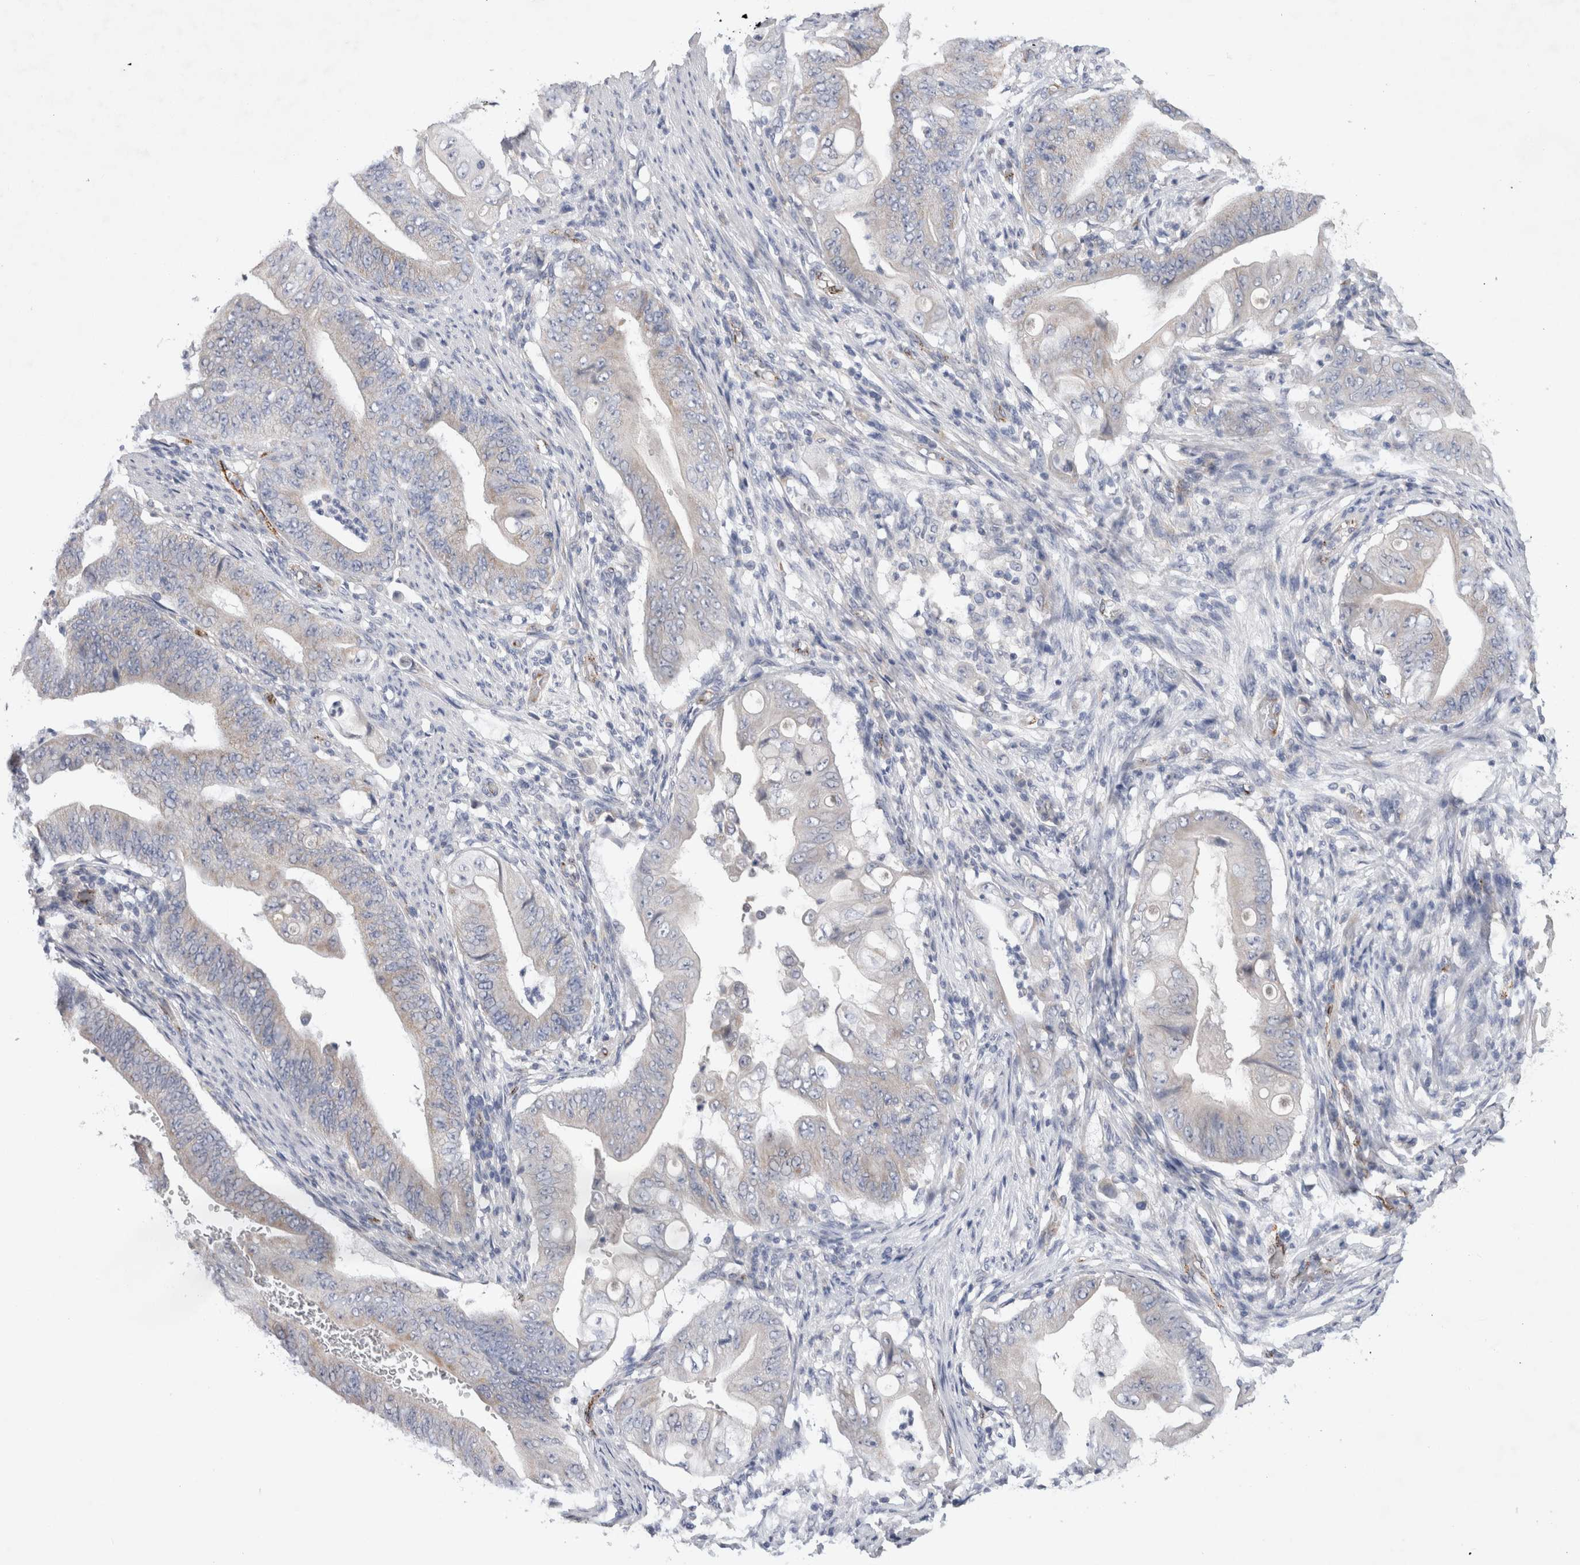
{"staining": {"intensity": "negative", "quantity": "none", "location": "none"}, "tissue": "stomach cancer", "cell_type": "Tumor cells", "image_type": "cancer", "snomed": [{"axis": "morphology", "description": "Adenocarcinoma, NOS"}, {"axis": "topography", "description": "Stomach"}], "caption": "High magnification brightfield microscopy of stomach adenocarcinoma stained with DAB (brown) and counterstained with hematoxylin (blue): tumor cells show no significant expression. (DAB immunohistochemistry (IHC), high magnification).", "gene": "IARS2", "patient": {"sex": "female", "age": 73}}